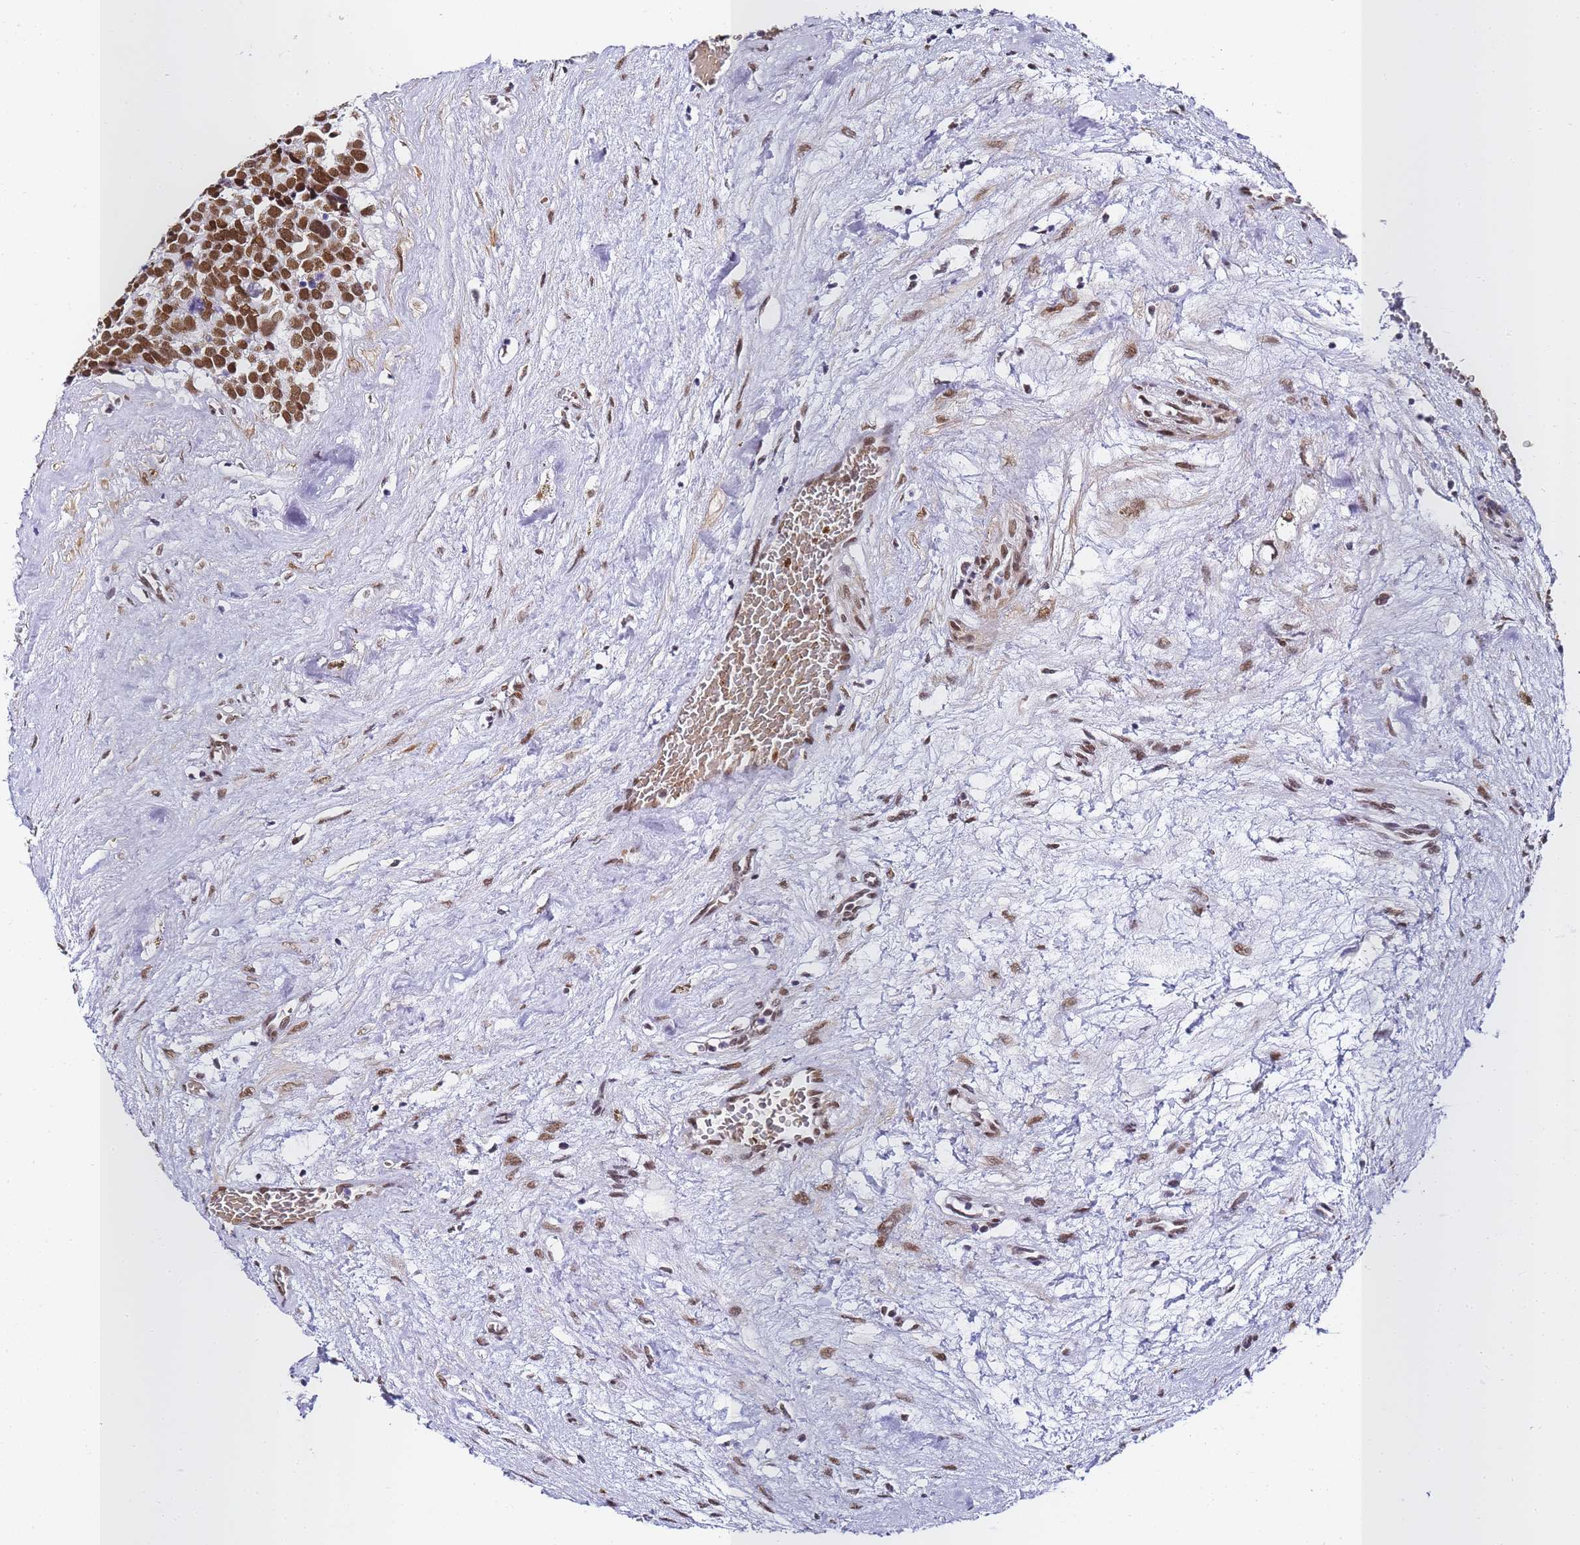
{"staining": {"intensity": "strong", "quantity": ">75%", "location": "nuclear"}, "tissue": "testis cancer", "cell_type": "Tumor cells", "image_type": "cancer", "snomed": [{"axis": "morphology", "description": "Seminoma, NOS"}, {"axis": "topography", "description": "Testis"}], "caption": "This is an image of immunohistochemistry staining of testis seminoma, which shows strong staining in the nuclear of tumor cells.", "gene": "POLR1A", "patient": {"sex": "male", "age": 71}}